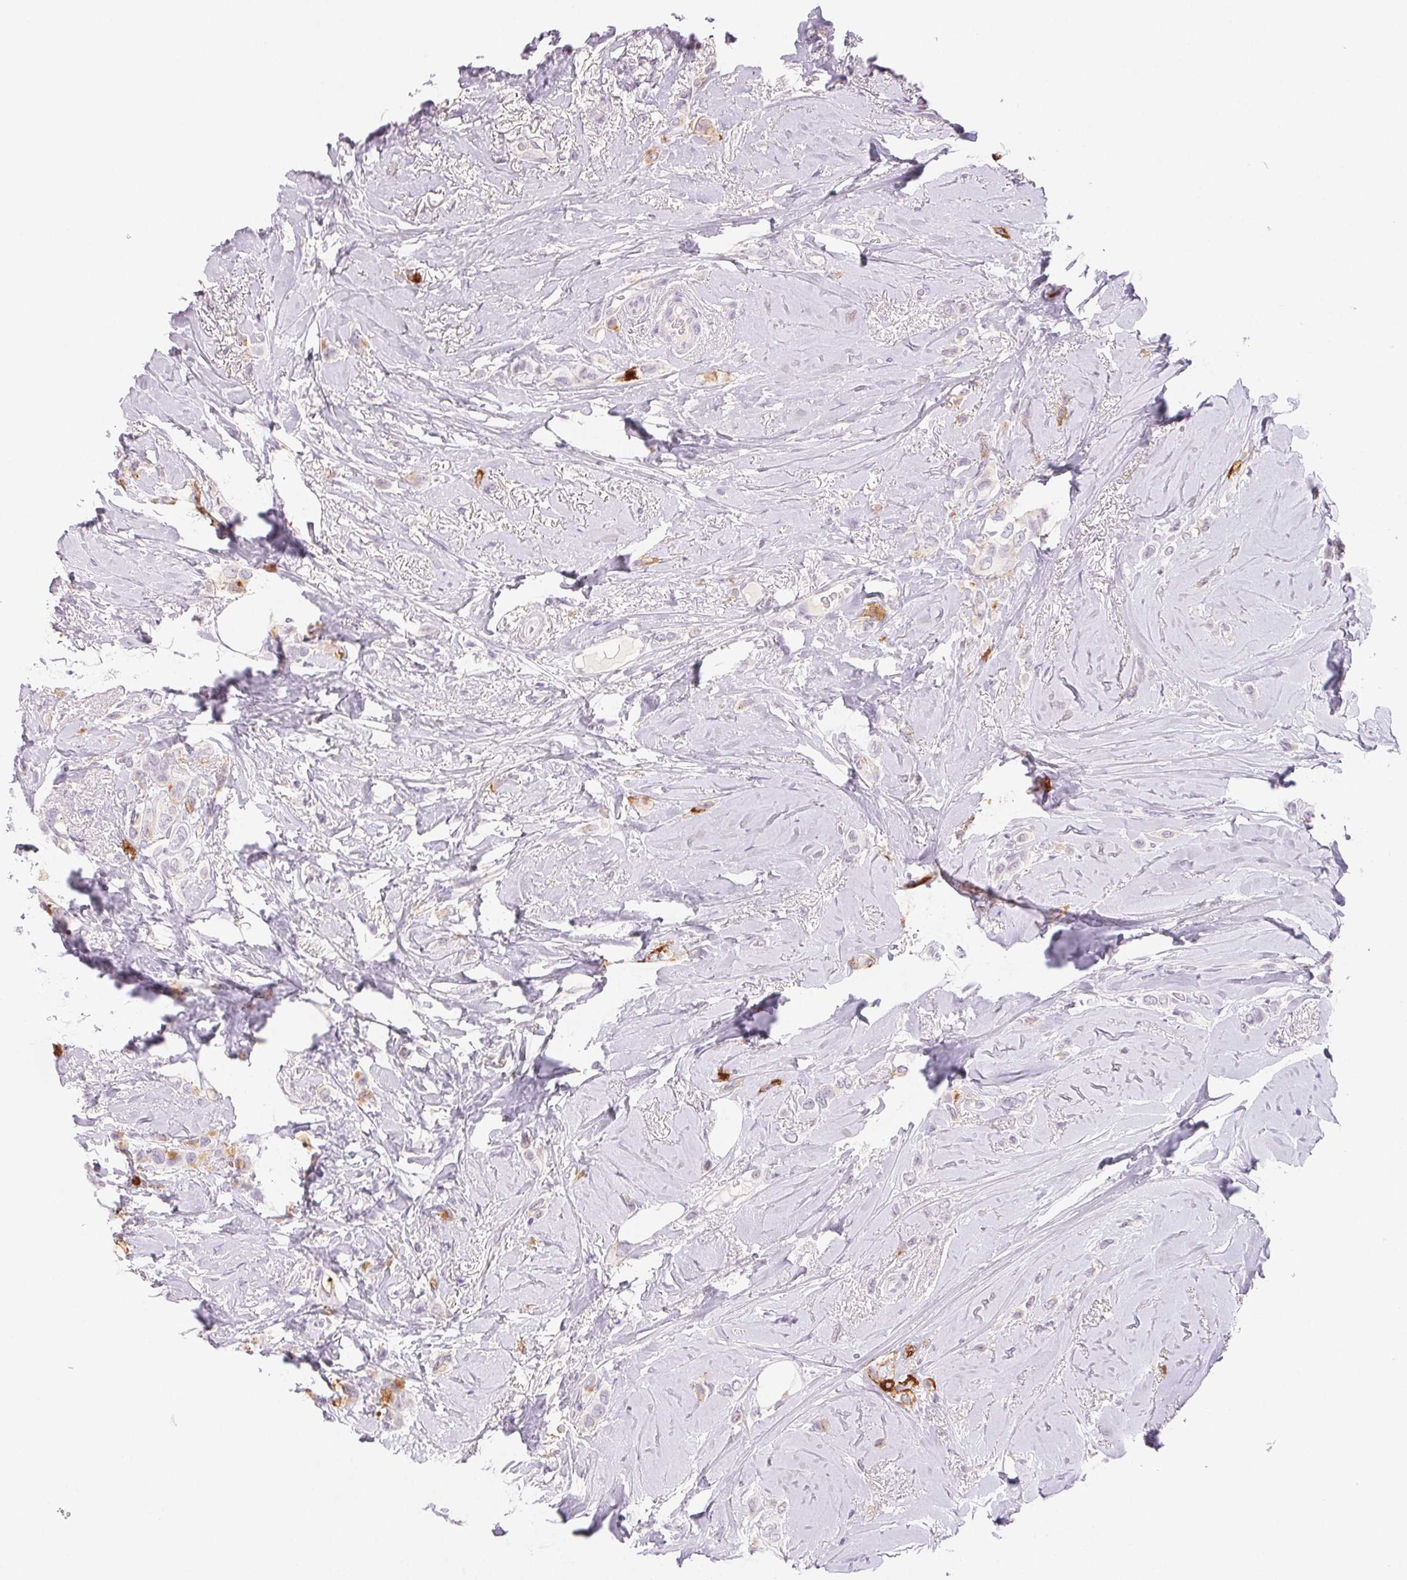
{"staining": {"intensity": "moderate", "quantity": "<25%", "location": "cytoplasmic/membranous"}, "tissue": "breast cancer", "cell_type": "Tumor cells", "image_type": "cancer", "snomed": [{"axis": "morphology", "description": "Lobular carcinoma"}, {"axis": "topography", "description": "Breast"}], "caption": "The histopathology image reveals immunohistochemical staining of breast cancer. There is moderate cytoplasmic/membranous staining is present in approximately <25% of tumor cells. The staining was performed using DAB (3,3'-diaminobenzidine), with brown indicating positive protein expression. Nuclei are stained blue with hematoxylin.", "gene": "BPIFB2", "patient": {"sex": "female", "age": 66}}